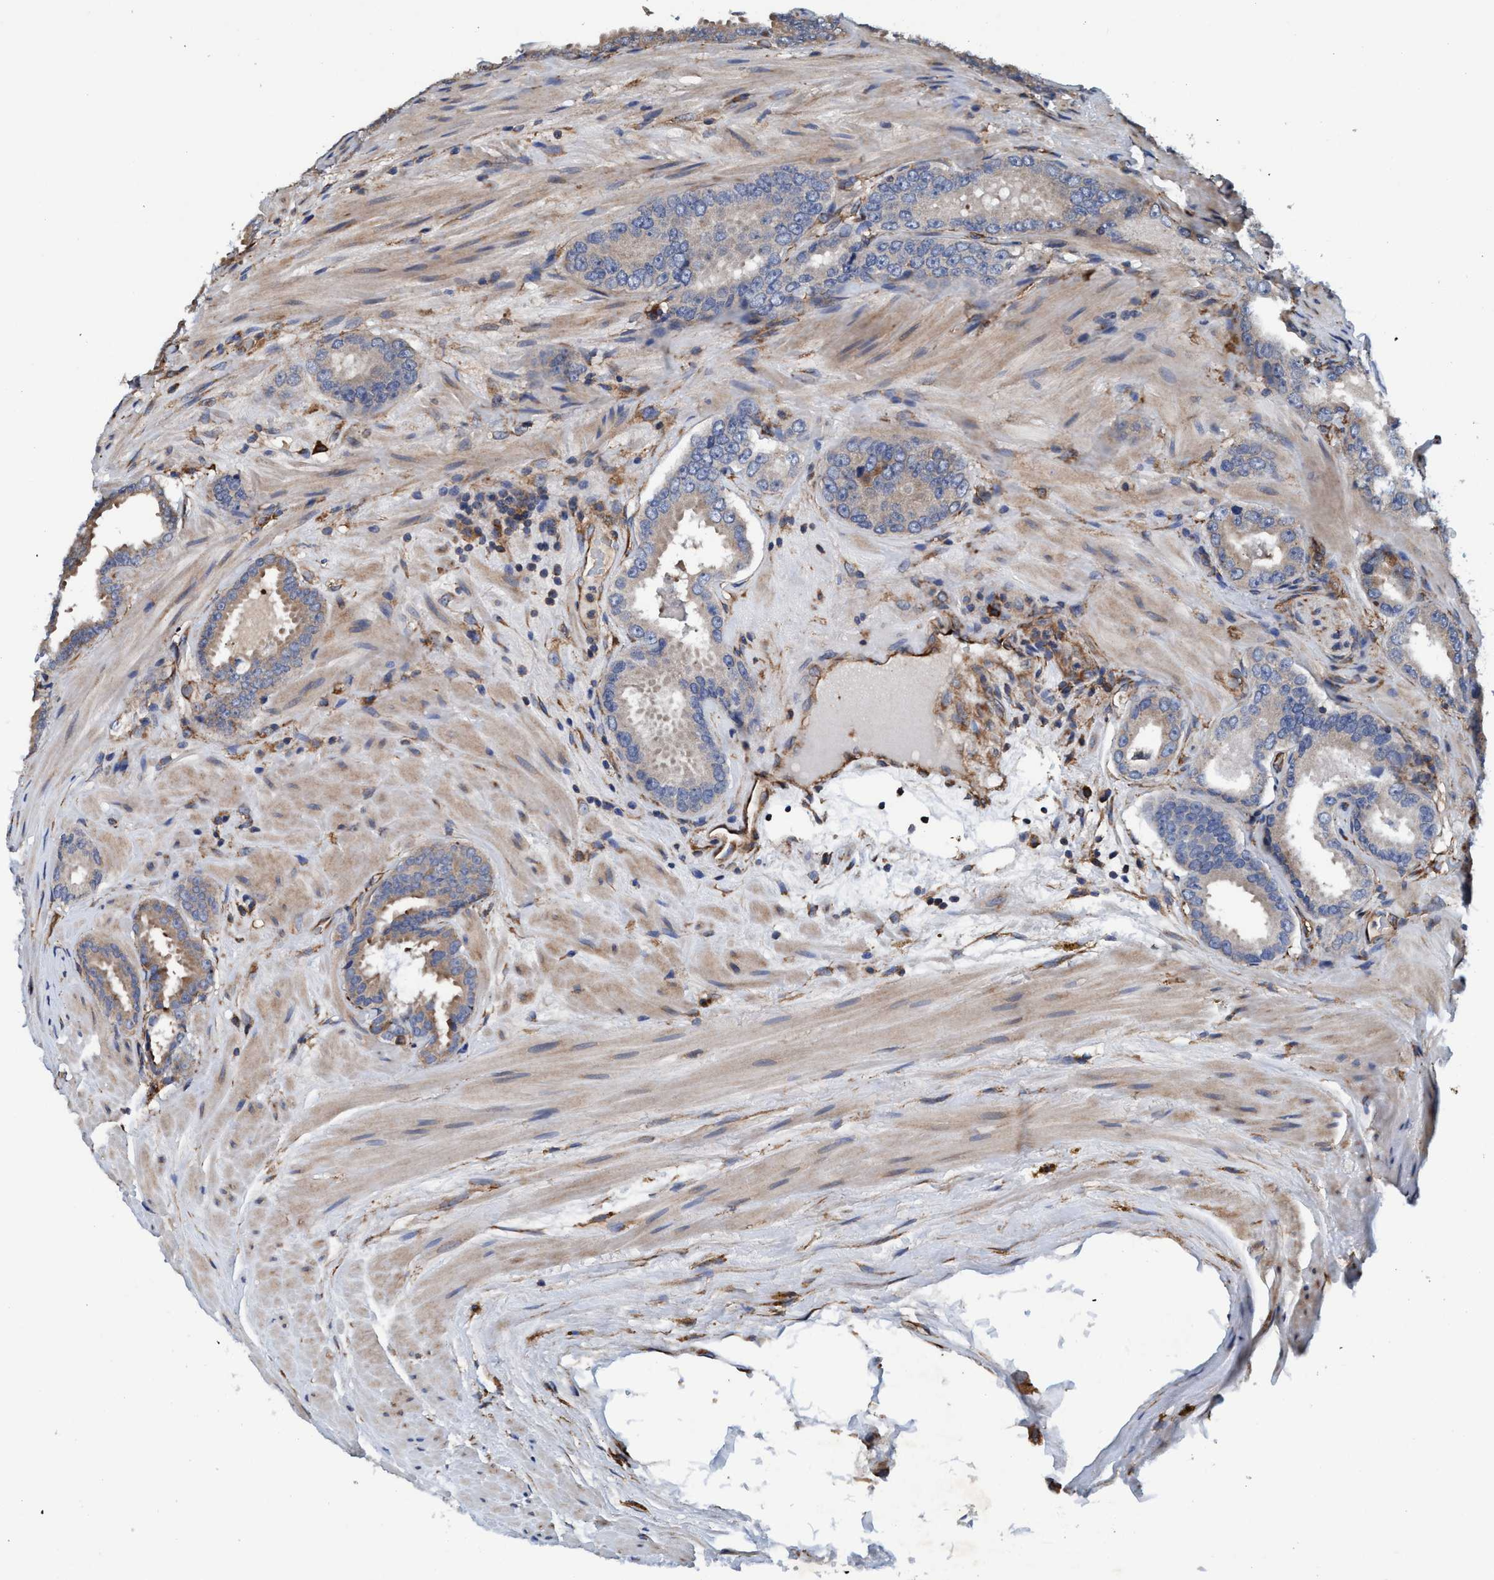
{"staining": {"intensity": "weak", "quantity": "25%-75%", "location": "cytoplasmic/membranous"}, "tissue": "prostate cancer", "cell_type": "Tumor cells", "image_type": "cancer", "snomed": [{"axis": "morphology", "description": "Adenocarcinoma, Low grade"}, {"axis": "topography", "description": "Prostate"}], "caption": "Immunohistochemistry (IHC) micrograph of human prostate low-grade adenocarcinoma stained for a protein (brown), which displays low levels of weak cytoplasmic/membranous staining in approximately 25%-75% of tumor cells.", "gene": "ENDOG", "patient": {"sex": "male", "age": 51}}